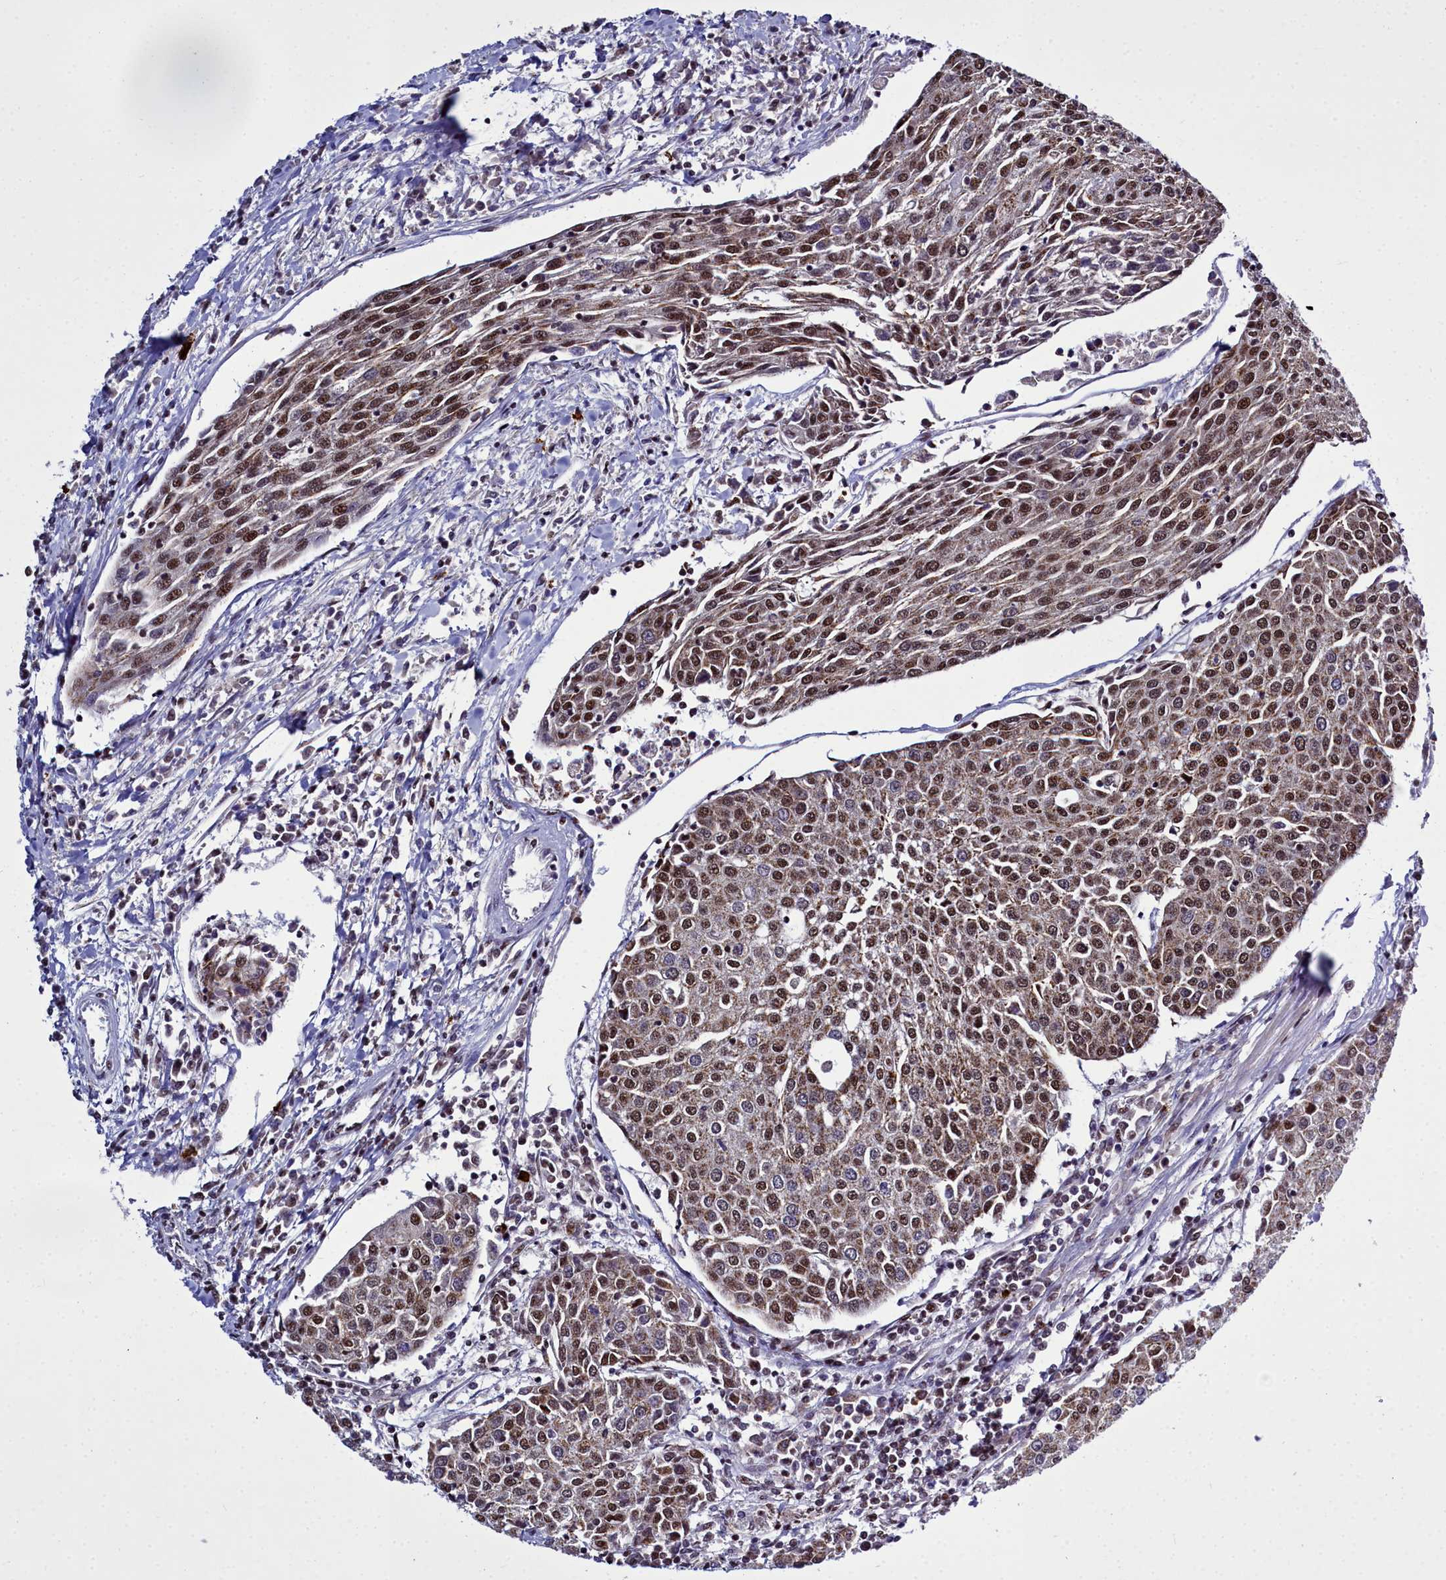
{"staining": {"intensity": "moderate", "quantity": ">75%", "location": "cytoplasmic/membranous,nuclear"}, "tissue": "urothelial cancer", "cell_type": "Tumor cells", "image_type": "cancer", "snomed": [{"axis": "morphology", "description": "Urothelial carcinoma, High grade"}, {"axis": "topography", "description": "Urinary bladder"}], "caption": "Immunohistochemistry (IHC) micrograph of urothelial cancer stained for a protein (brown), which exhibits medium levels of moderate cytoplasmic/membranous and nuclear expression in approximately >75% of tumor cells.", "gene": "POM121L2", "patient": {"sex": "female", "age": 85}}